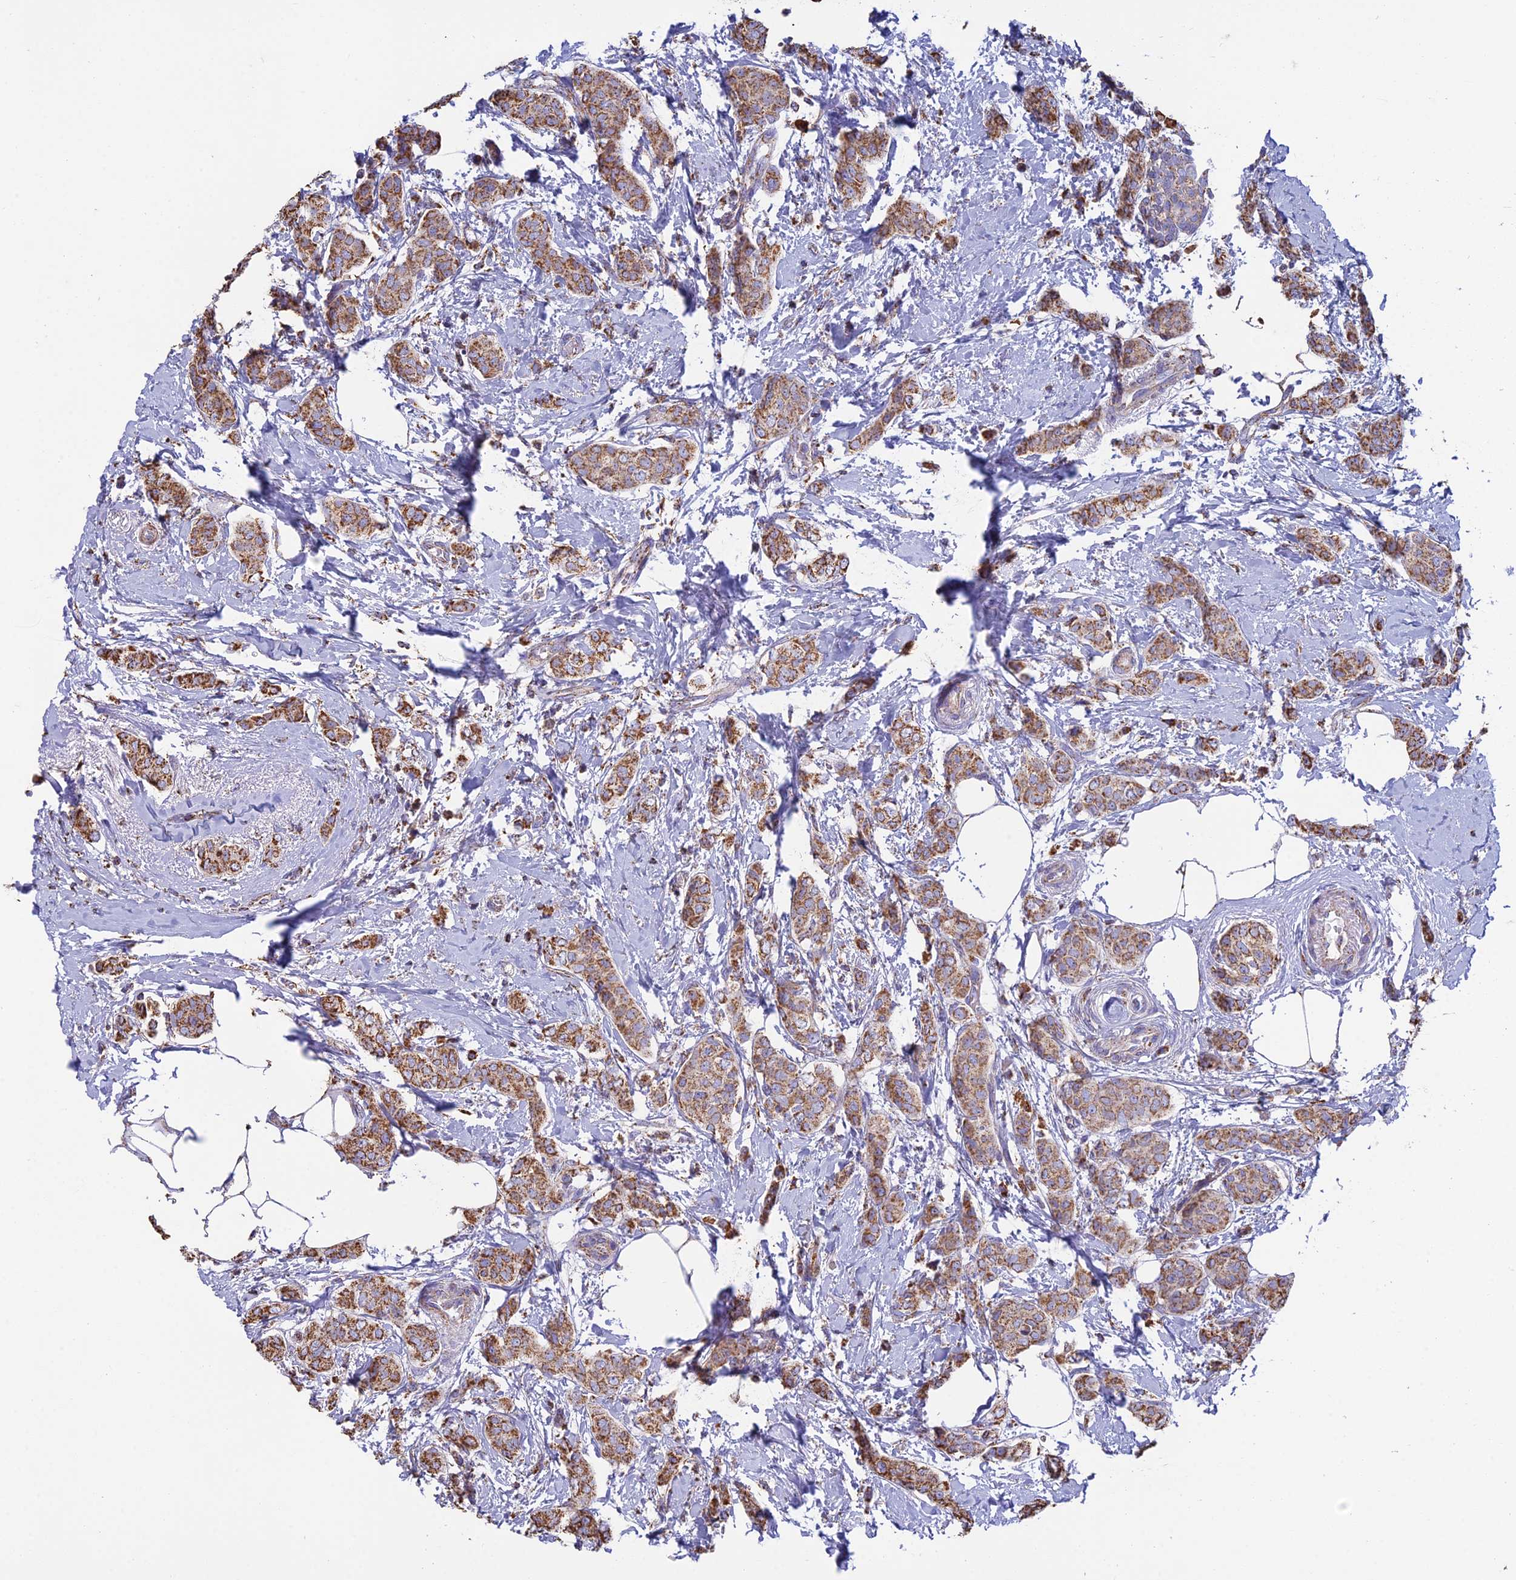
{"staining": {"intensity": "moderate", "quantity": ">75%", "location": "cytoplasmic/membranous"}, "tissue": "breast cancer", "cell_type": "Tumor cells", "image_type": "cancer", "snomed": [{"axis": "morphology", "description": "Duct carcinoma"}, {"axis": "topography", "description": "Breast"}], "caption": "Breast cancer stained with DAB (3,3'-diaminobenzidine) immunohistochemistry (IHC) shows medium levels of moderate cytoplasmic/membranous expression in about >75% of tumor cells.", "gene": "OR2W3", "patient": {"sex": "female", "age": 72}}